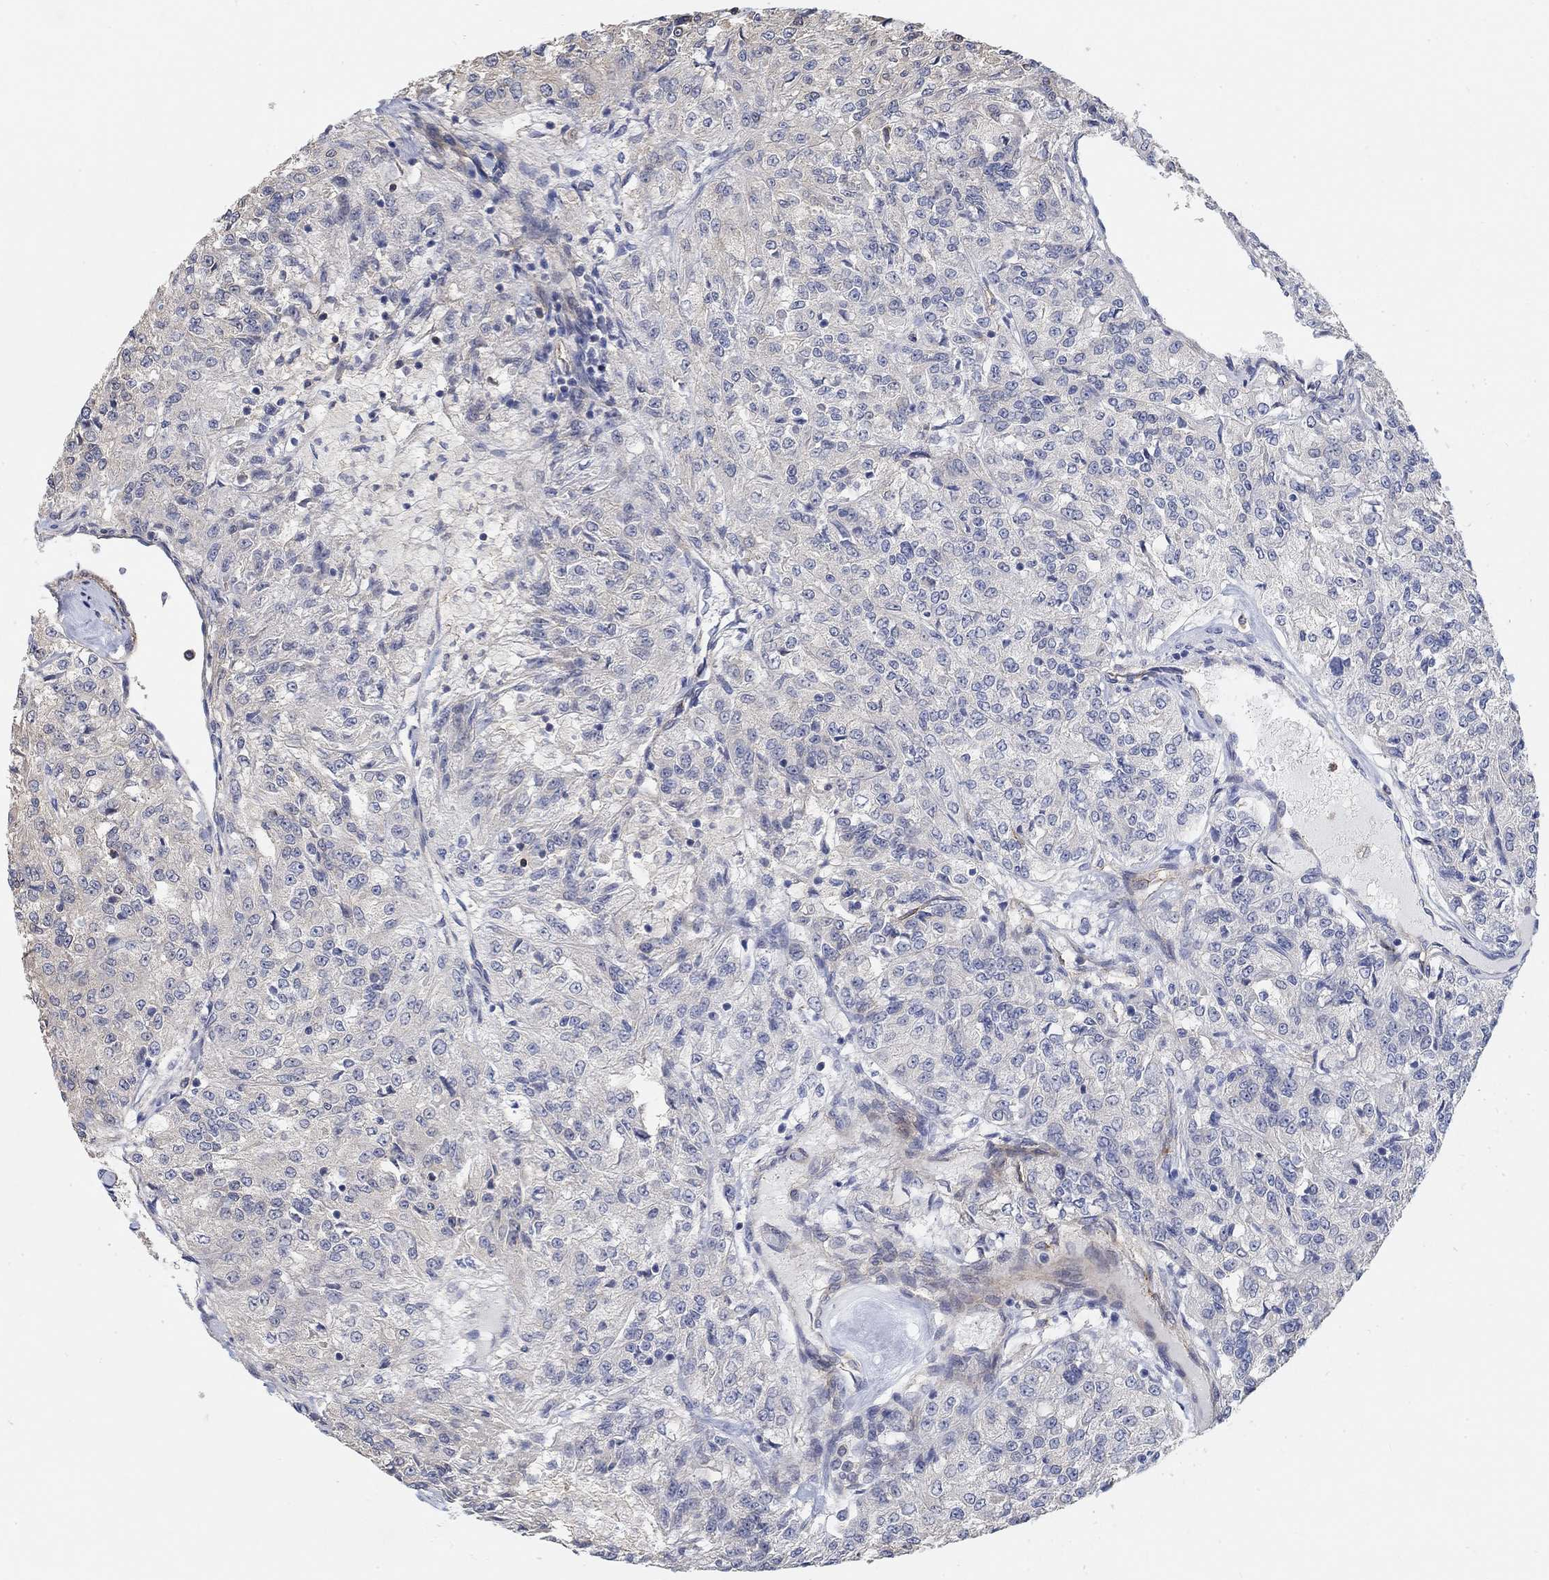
{"staining": {"intensity": "negative", "quantity": "none", "location": "none"}, "tissue": "renal cancer", "cell_type": "Tumor cells", "image_type": "cancer", "snomed": [{"axis": "morphology", "description": "Adenocarcinoma, NOS"}, {"axis": "topography", "description": "Kidney"}], "caption": "Immunohistochemistry (IHC) image of neoplastic tissue: human renal adenocarcinoma stained with DAB (3,3'-diaminobenzidine) exhibits no significant protein staining in tumor cells. Nuclei are stained in blue.", "gene": "SYT16", "patient": {"sex": "female", "age": 63}}